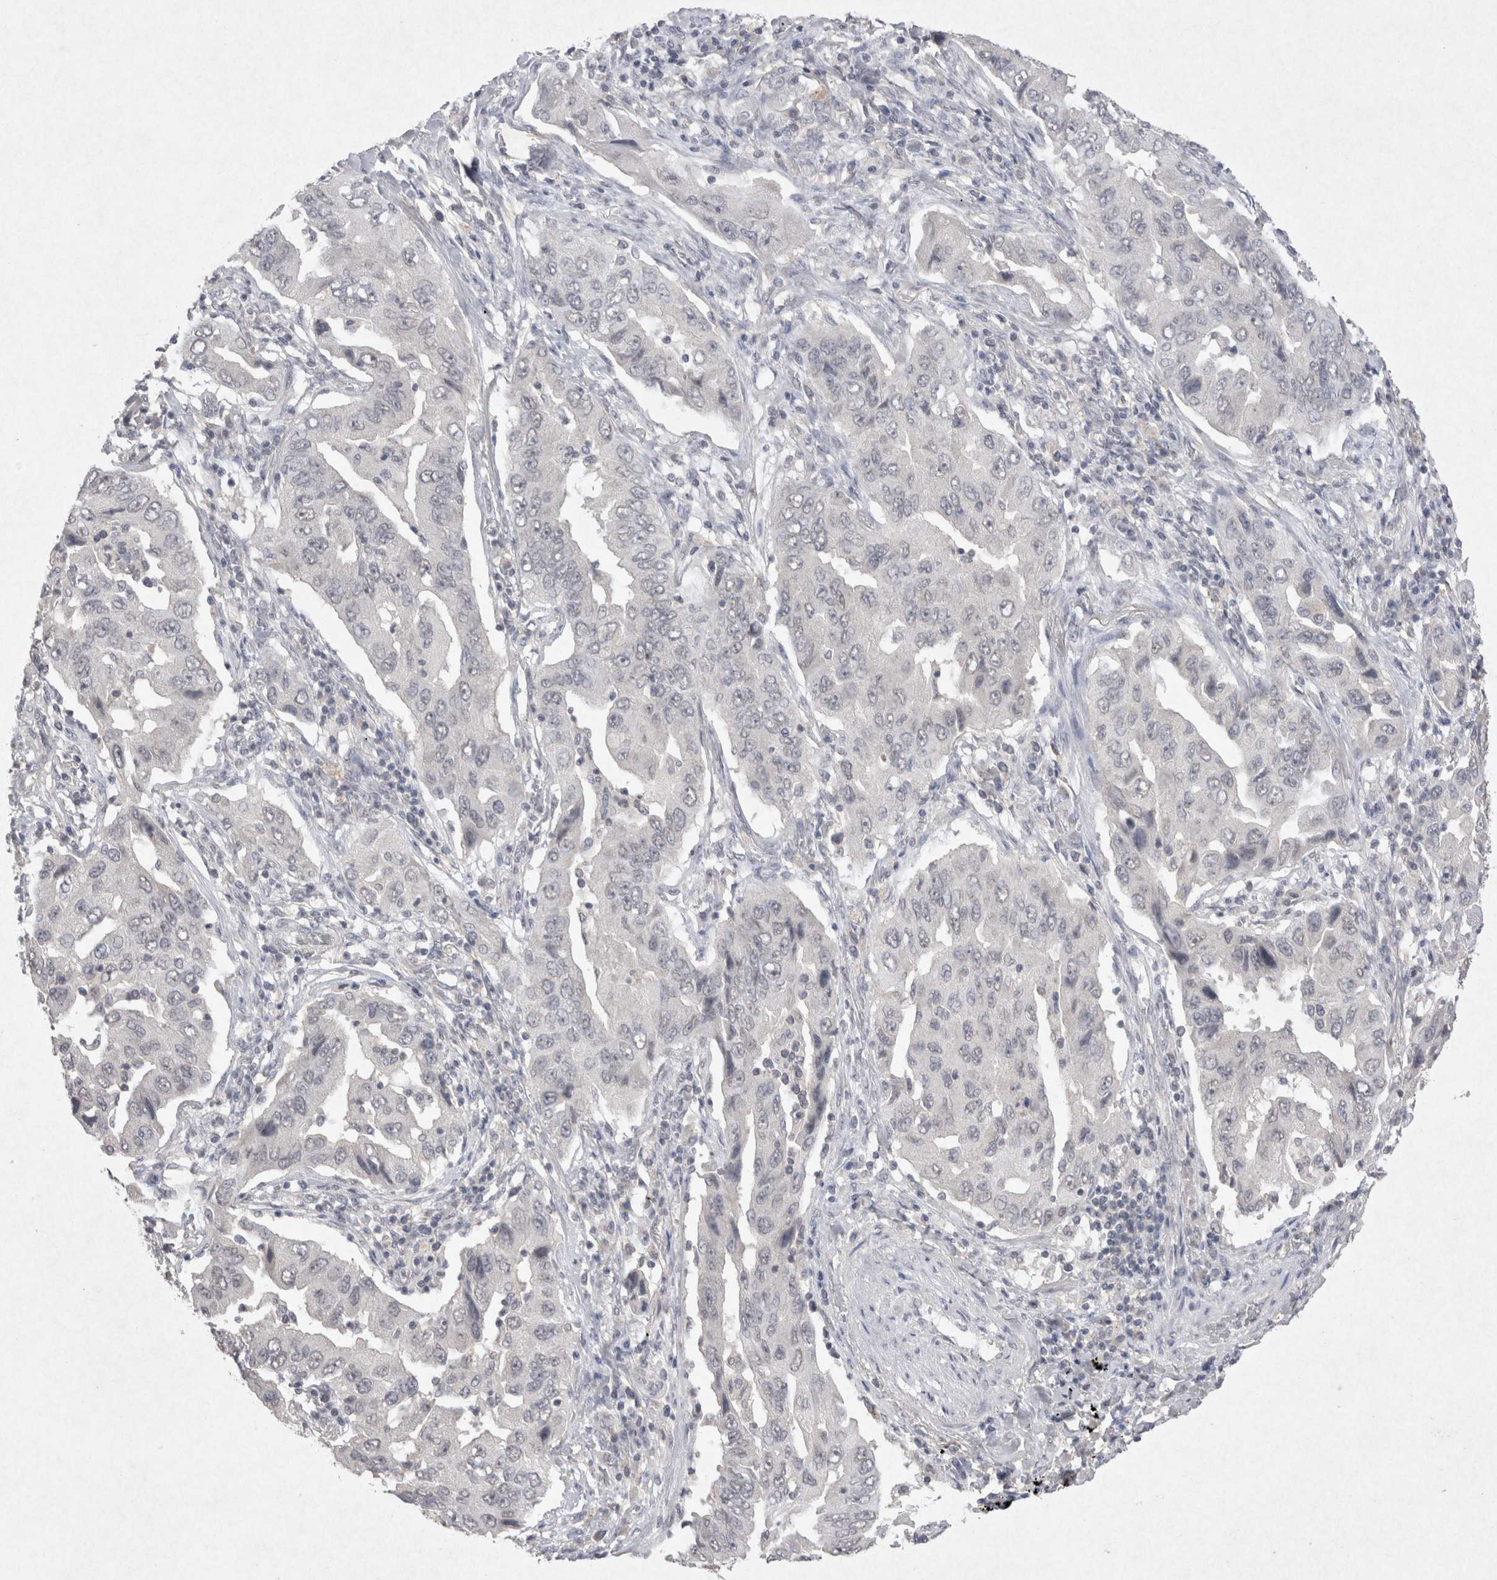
{"staining": {"intensity": "negative", "quantity": "none", "location": "none"}, "tissue": "lung cancer", "cell_type": "Tumor cells", "image_type": "cancer", "snomed": [{"axis": "morphology", "description": "Adenocarcinoma, NOS"}, {"axis": "topography", "description": "Lung"}], "caption": "An image of human lung adenocarcinoma is negative for staining in tumor cells.", "gene": "LYVE1", "patient": {"sex": "female", "age": 65}}